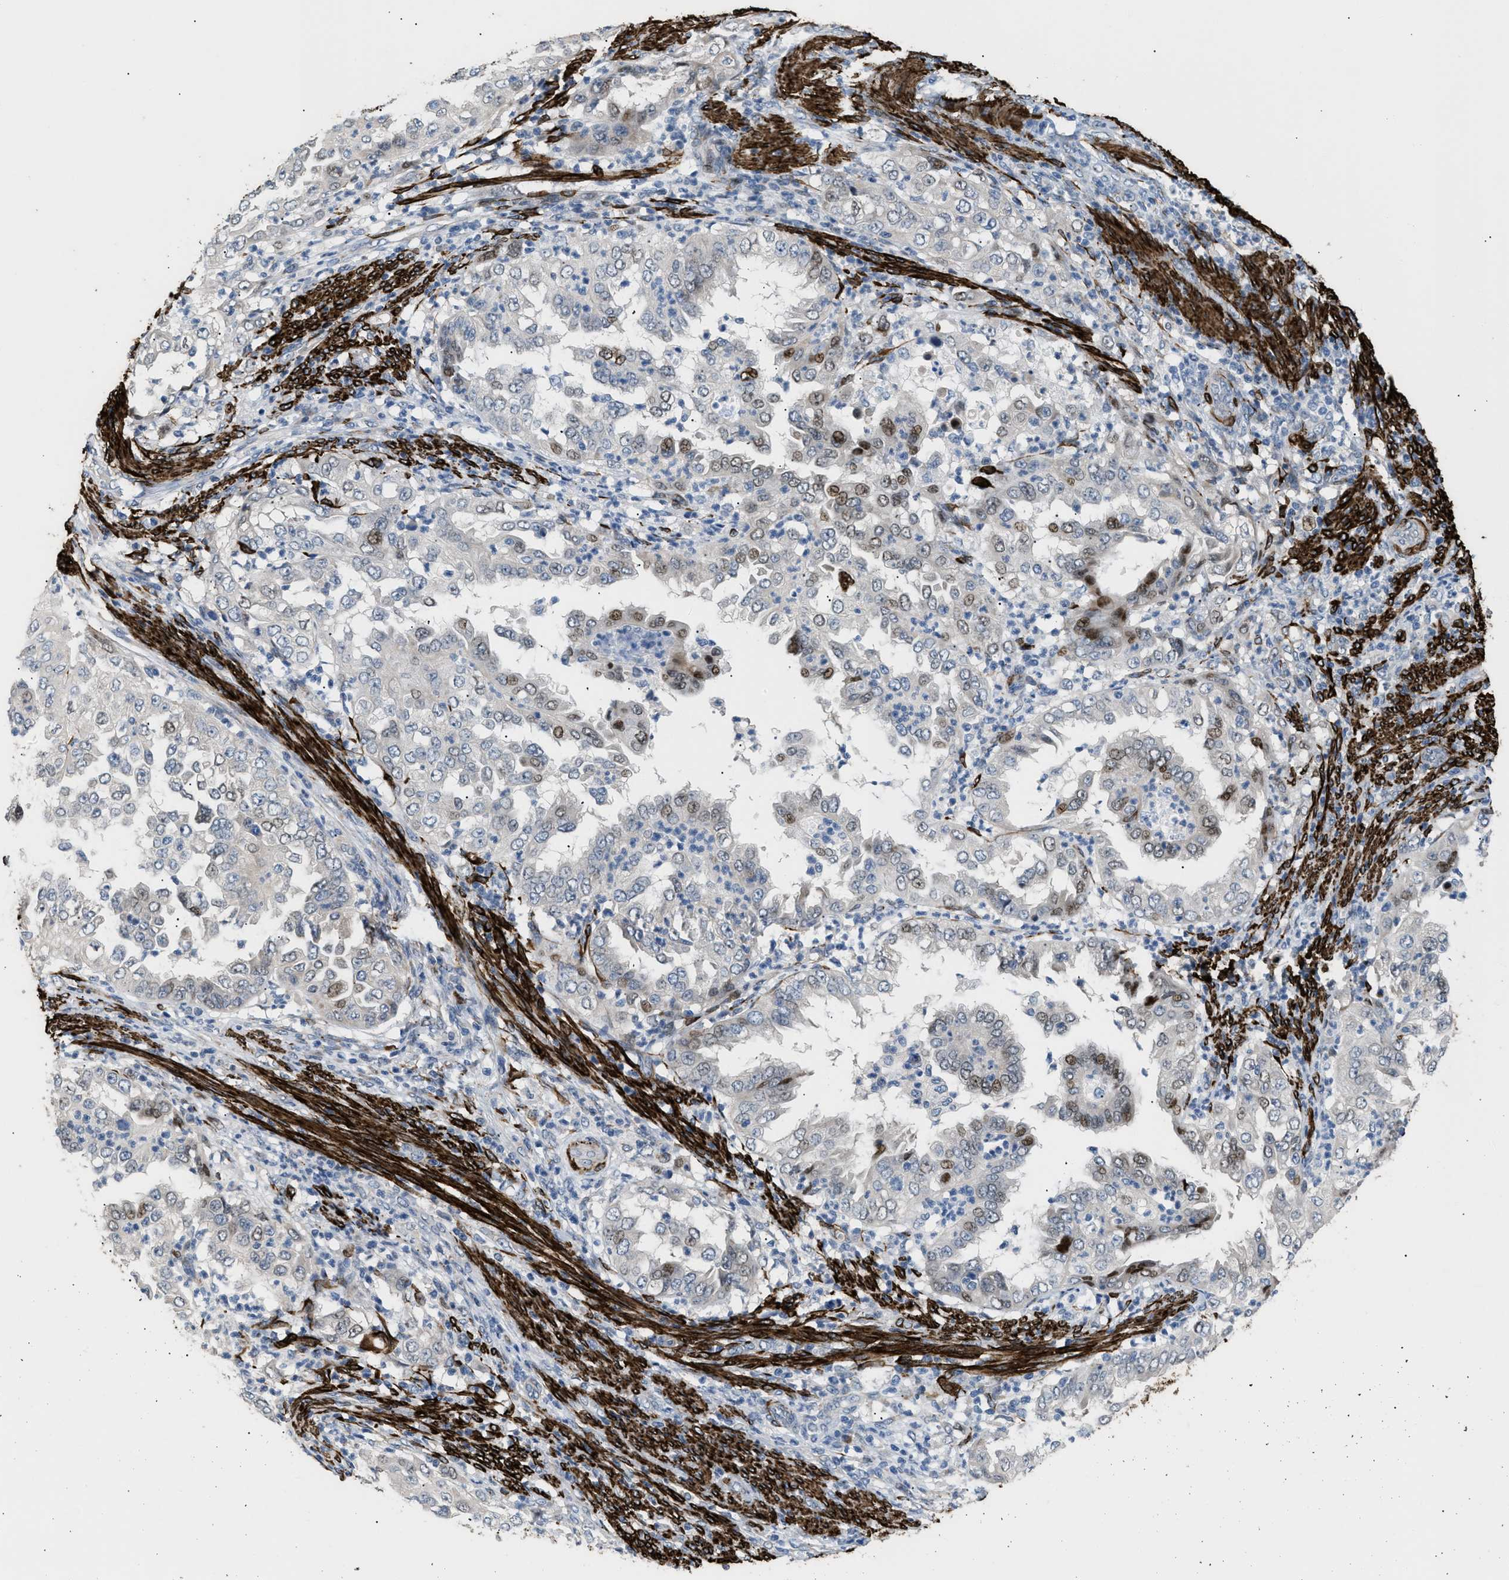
{"staining": {"intensity": "weak", "quantity": "25%-75%", "location": "nuclear"}, "tissue": "endometrial cancer", "cell_type": "Tumor cells", "image_type": "cancer", "snomed": [{"axis": "morphology", "description": "Adenocarcinoma, NOS"}, {"axis": "topography", "description": "Endometrium"}], "caption": "Human endometrial adenocarcinoma stained with a protein marker demonstrates weak staining in tumor cells.", "gene": "ICA1", "patient": {"sex": "female", "age": 85}}